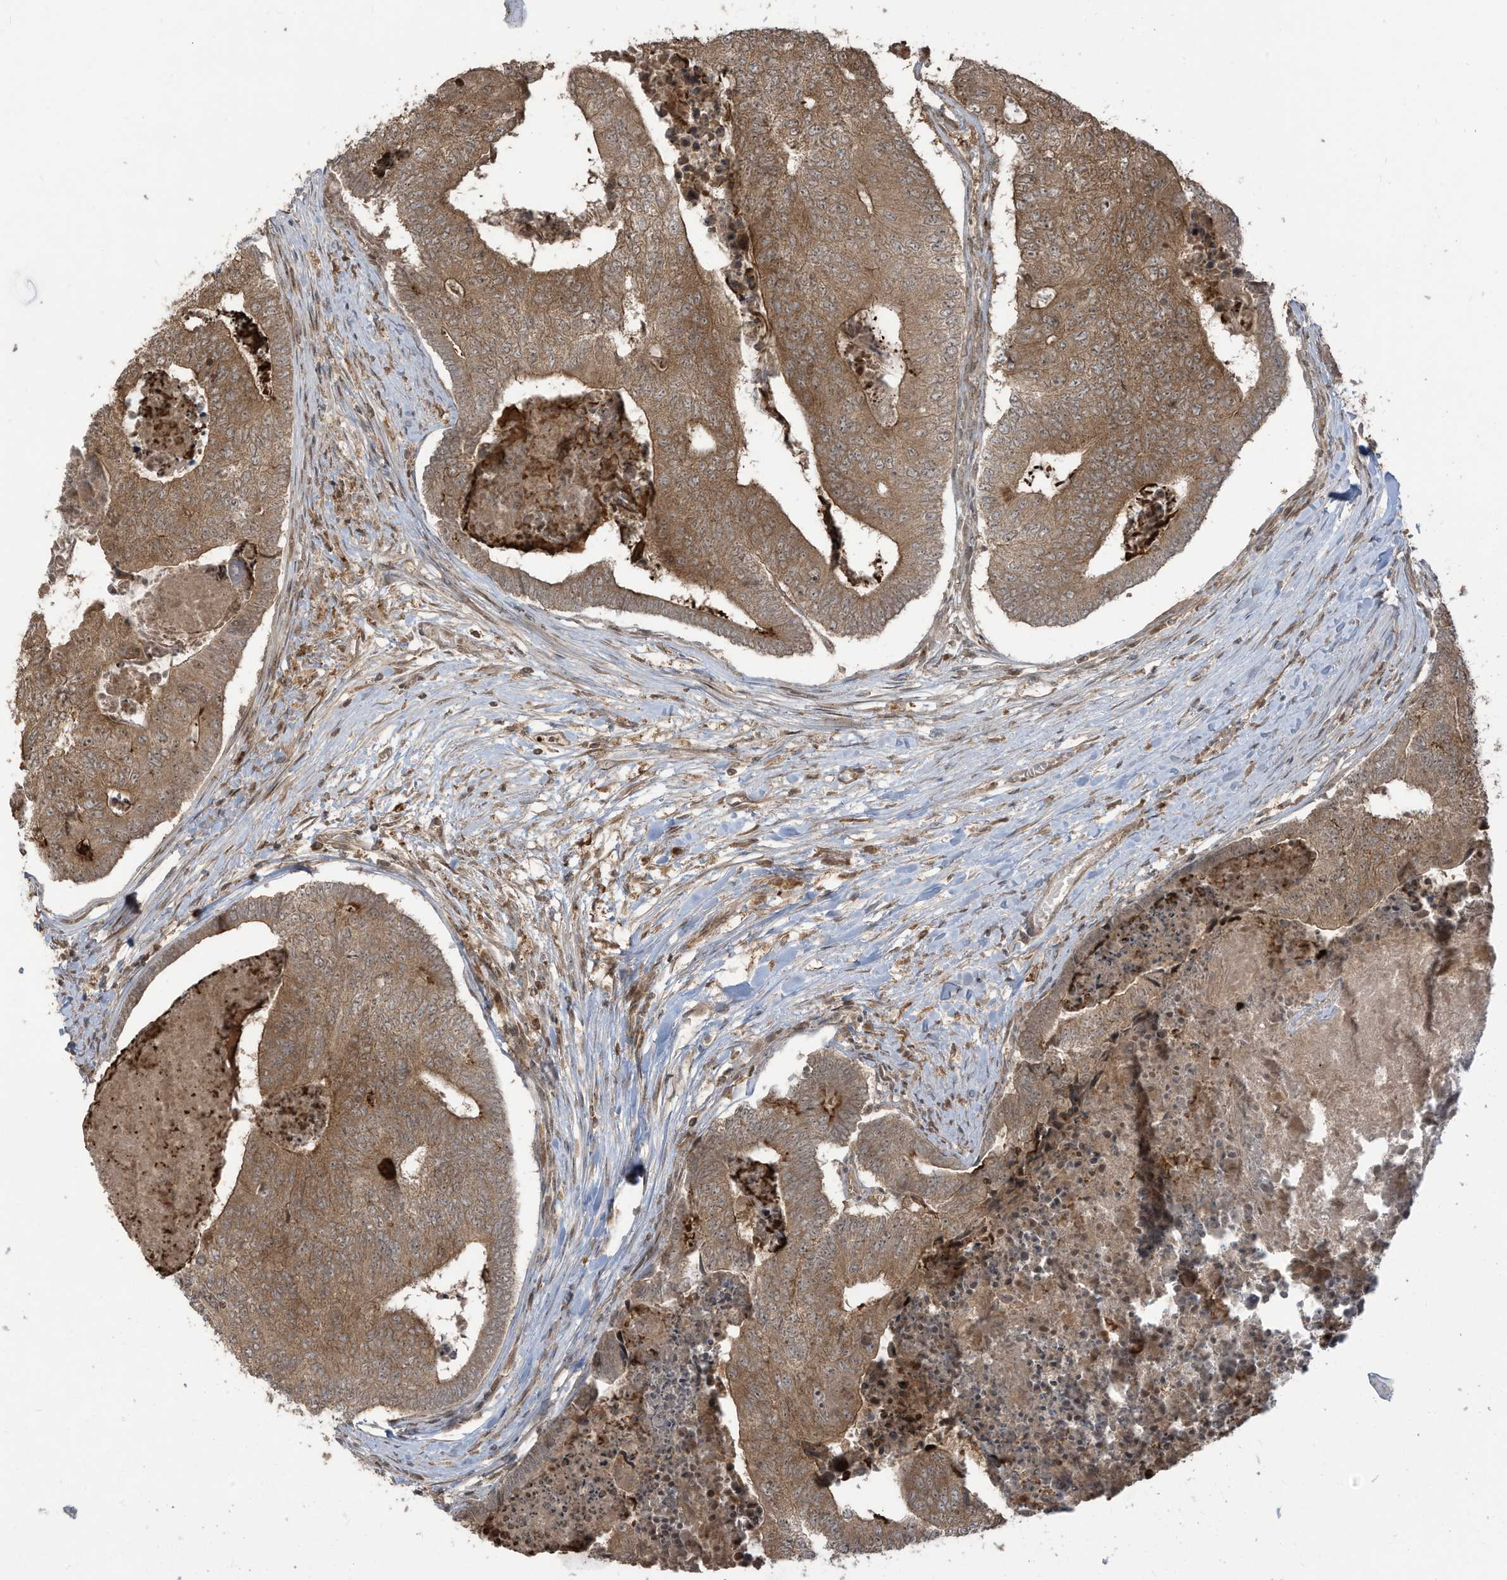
{"staining": {"intensity": "moderate", "quantity": ">75%", "location": "cytoplasmic/membranous"}, "tissue": "colorectal cancer", "cell_type": "Tumor cells", "image_type": "cancer", "snomed": [{"axis": "morphology", "description": "Adenocarcinoma, NOS"}, {"axis": "topography", "description": "Colon"}], "caption": "The histopathology image shows staining of colorectal cancer, revealing moderate cytoplasmic/membranous protein expression (brown color) within tumor cells.", "gene": "CARF", "patient": {"sex": "female", "age": 67}}